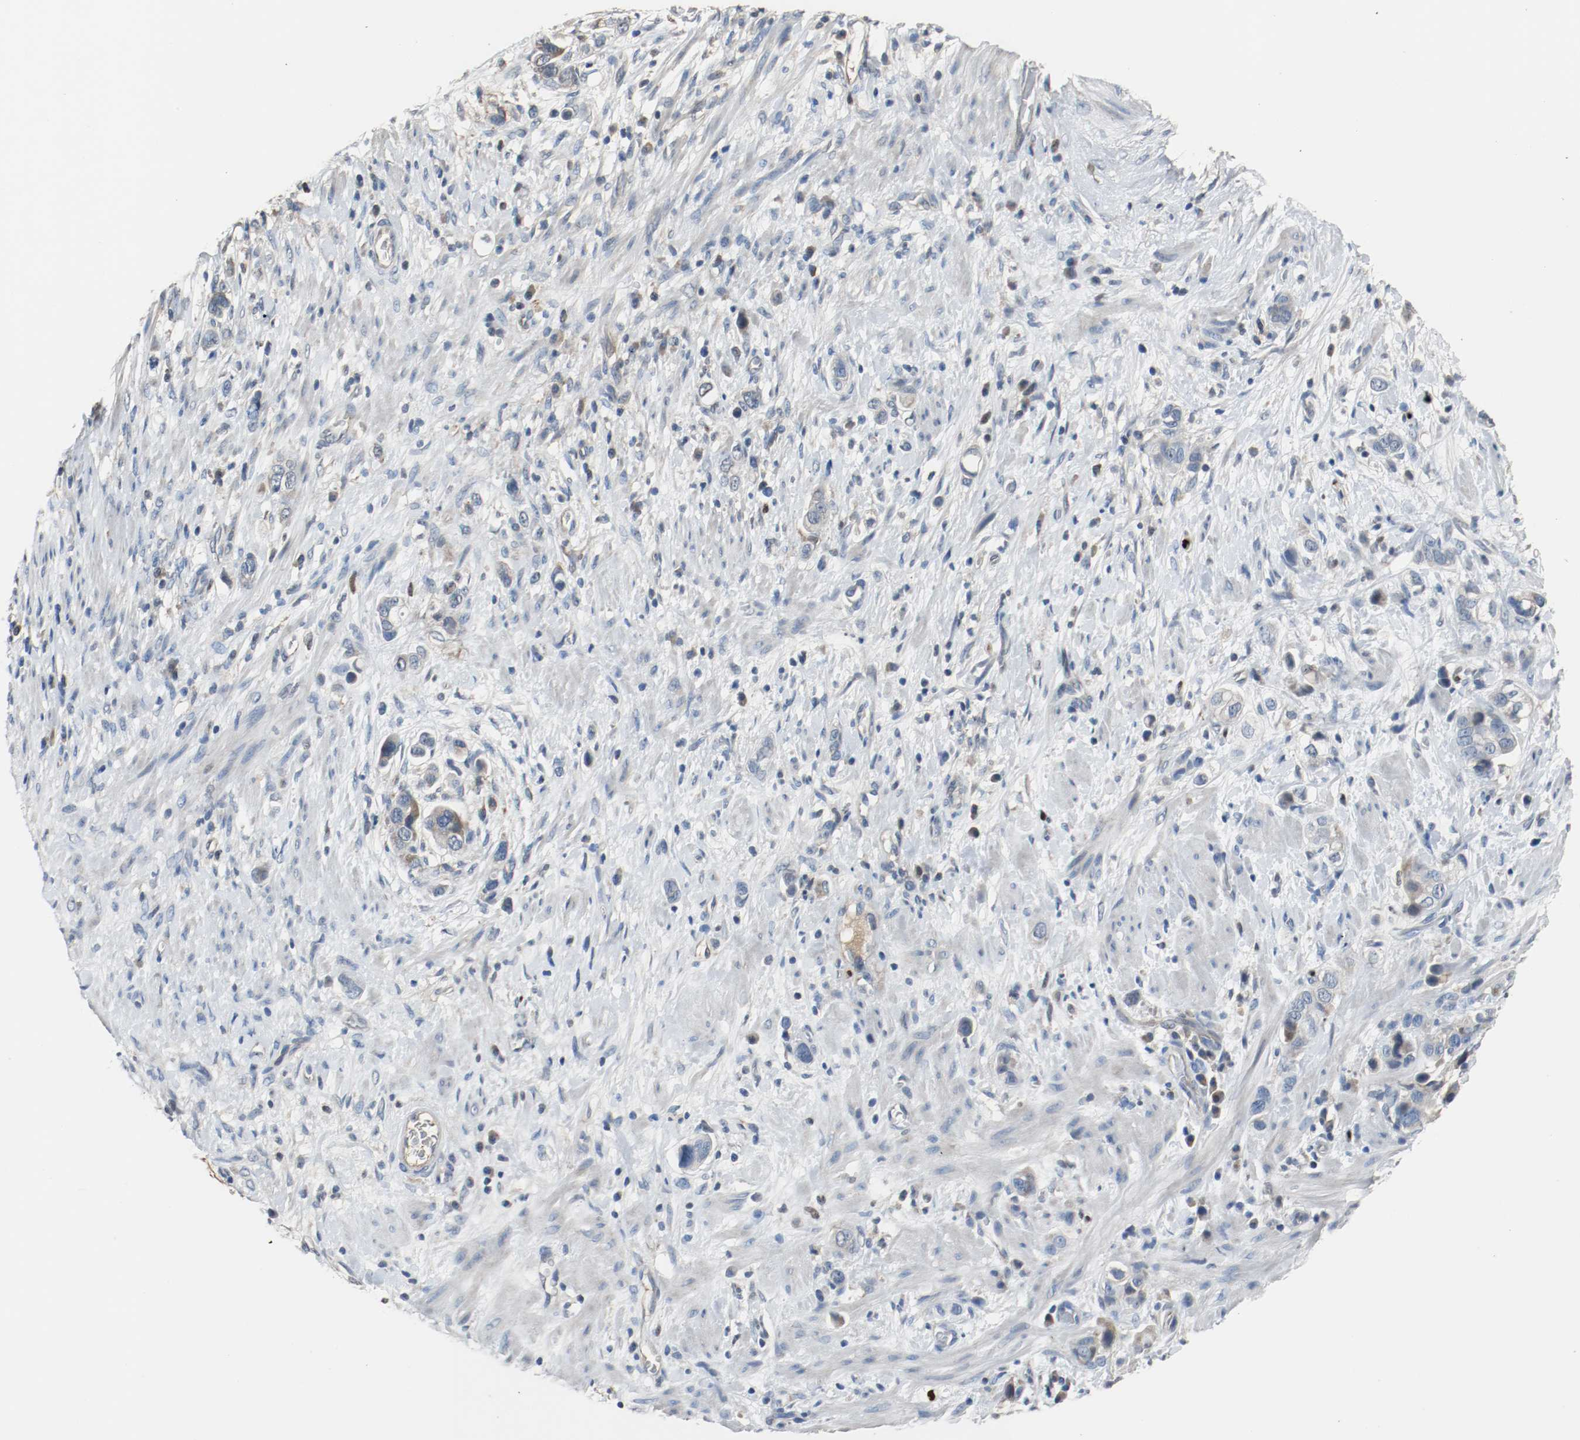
{"staining": {"intensity": "weak", "quantity": "<25%", "location": "cytoplasmic/membranous"}, "tissue": "stomach cancer", "cell_type": "Tumor cells", "image_type": "cancer", "snomed": [{"axis": "morphology", "description": "Adenocarcinoma, NOS"}, {"axis": "topography", "description": "Stomach, lower"}], "caption": "The IHC histopathology image has no significant expression in tumor cells of stomach cancer (adenocarcinoma) tissue. (DAB (3,3'-diaminobenzidine) immunohistochemistry visualized using brightfield microscopy, high magnification).", "gene": "BLK", "patient": {"sex": "female", "age": 93}}